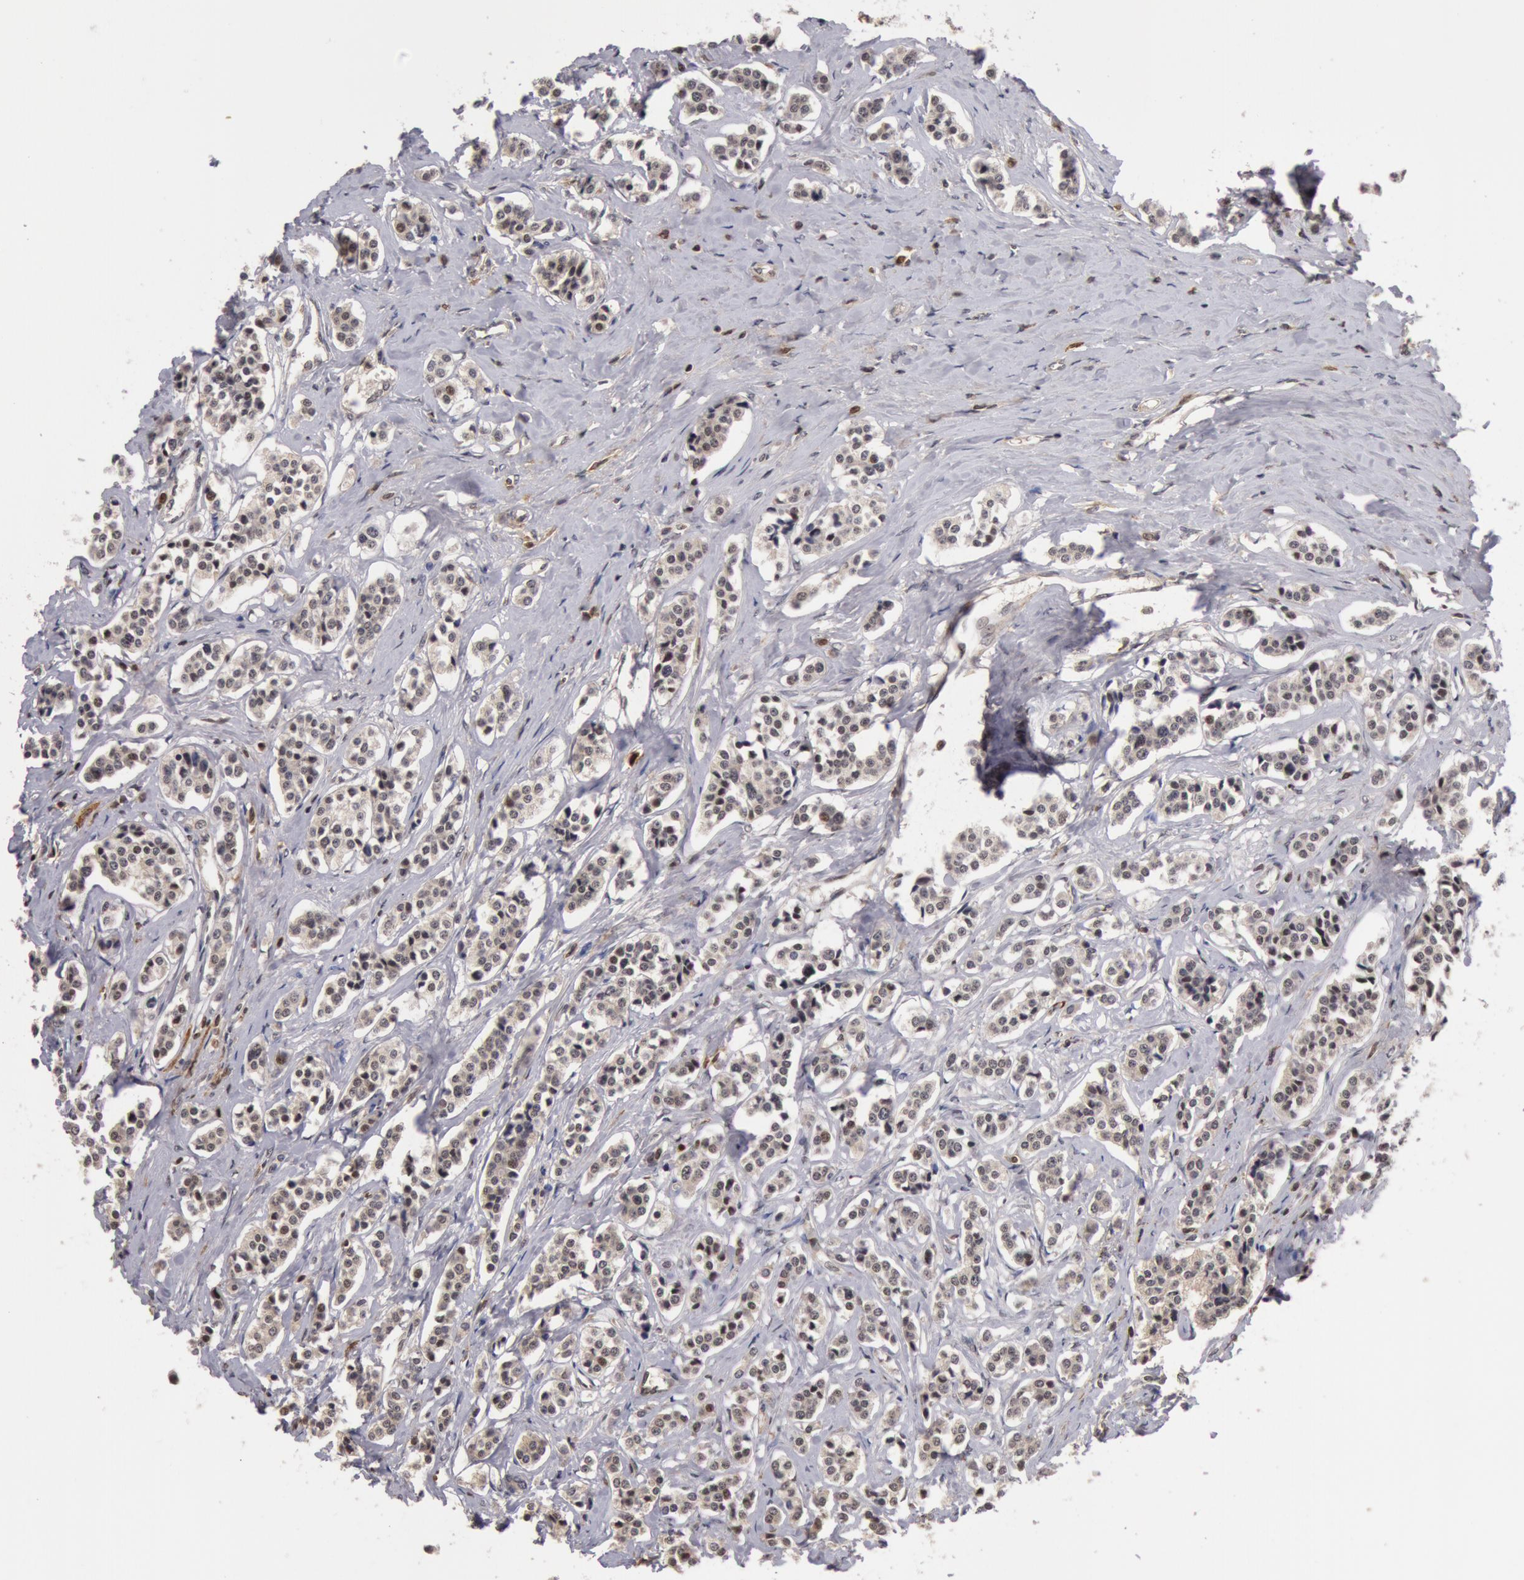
{"staining": {"intensity": "negative", "quantity": "none", "location": "none"}, "tissue": "carcinoid", "cell_type": "Tumor cells", "image_type": "cancer", "snomed": [{"axis": "morphology", "description": "Carcinoid, malignant, NOS"}, {"axis": "topography", "description": "Small intestine"}], "caption": "Tumor cells show no significant protein expression in carcinoid.", "gene": "ZNF350", "patient": {"sex": "male", "age": 63}}